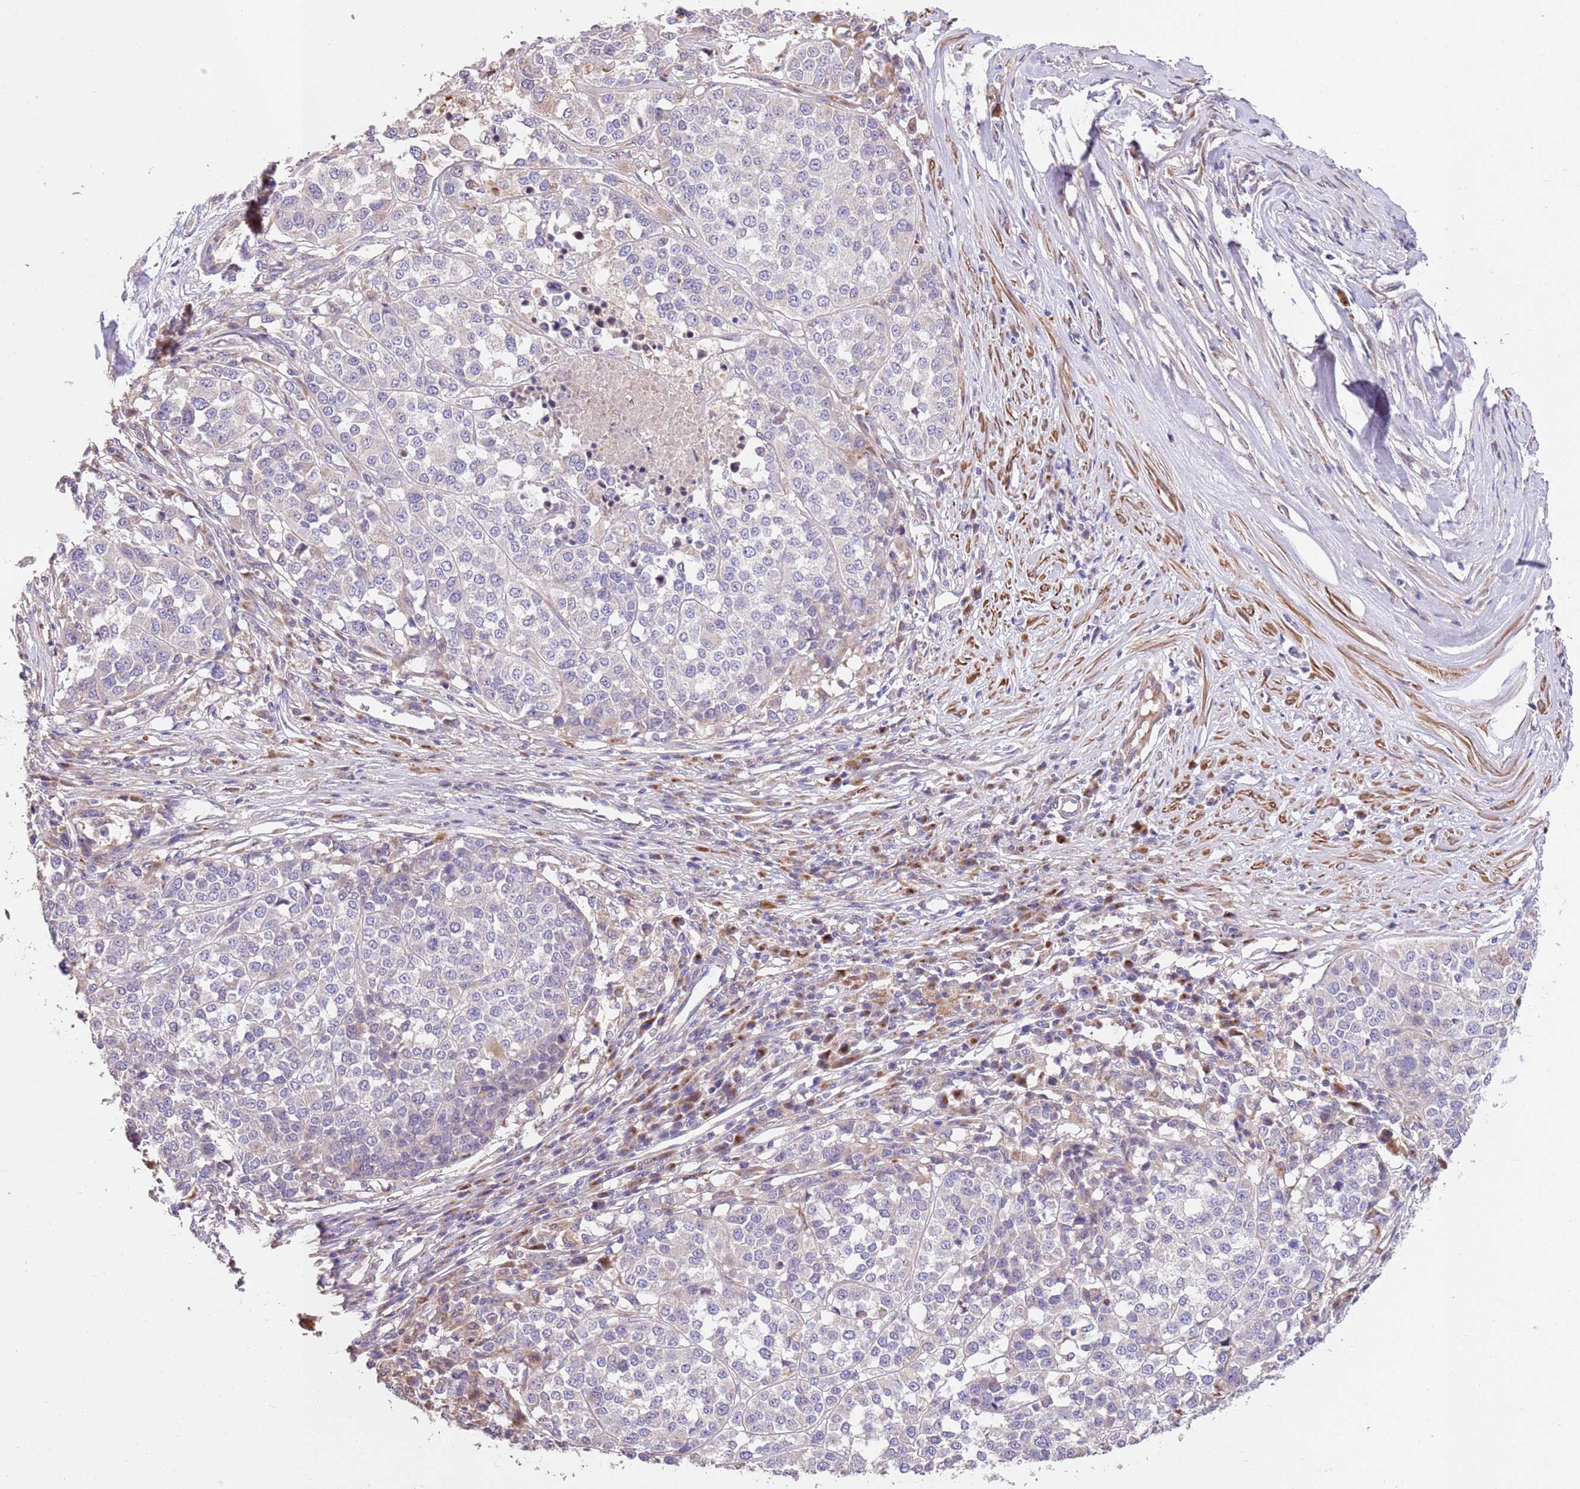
{"staining": {"intensity": "negative", "quantity": "none", "location": "none"}, "tissue": "melanoma", "cell_type": "Tumor cells", "image_type": "cancer", "snomed": [{"axis": "morphology", "description": "Malignant melanoma, Metastatic site"}, {"axis": "topography", "description": "Lymph node"}], "caption": "Histopathology image shows no significant protein staining in tumor cells of melanoma. (DAB IHC visualized using brightfield microscopy, high magnification).", "gene": "PIGA", "patient": {"sex": "male", "age": 44}}